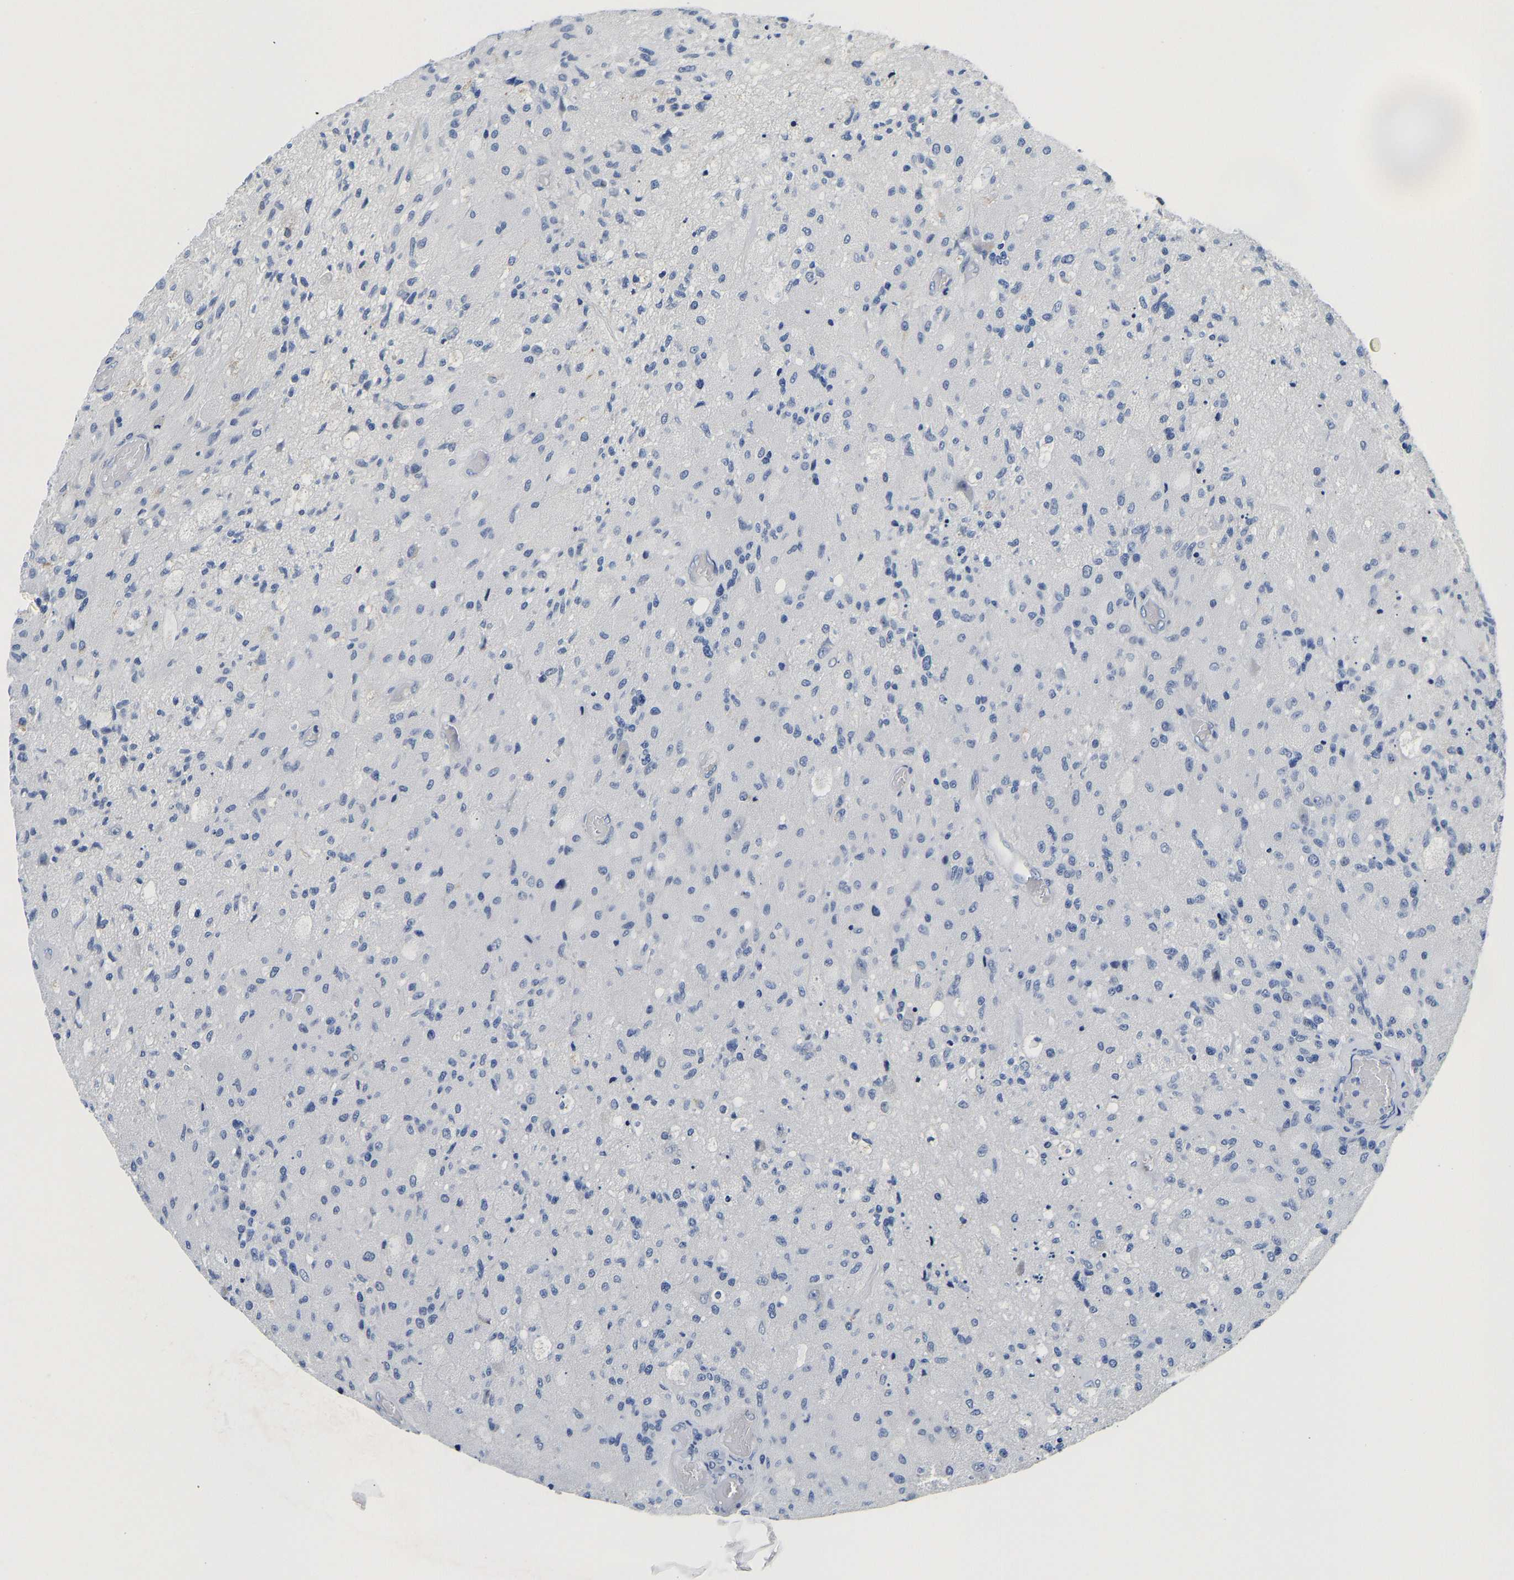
{"staining": {"intensity": "negative", "quantity": "none", "location": "none"}, "tissue": "glioma", "cell_type": "Tumor cells", "image_type": "cancer", "snomed": [{"axis": "morphology", "description": "Normal tissue, NOS"}, {"axis": "morphology", "description": "Glioma, malignant, High grade"}, {"axis": "topography", "description": "Cerebral cortex"}], "caption": "IHC image of glioma stained for a protein (brown), which shows no staining in tumor cells.", "gene": "PCK2", "patient": {"sex": "male", "age": 77}}